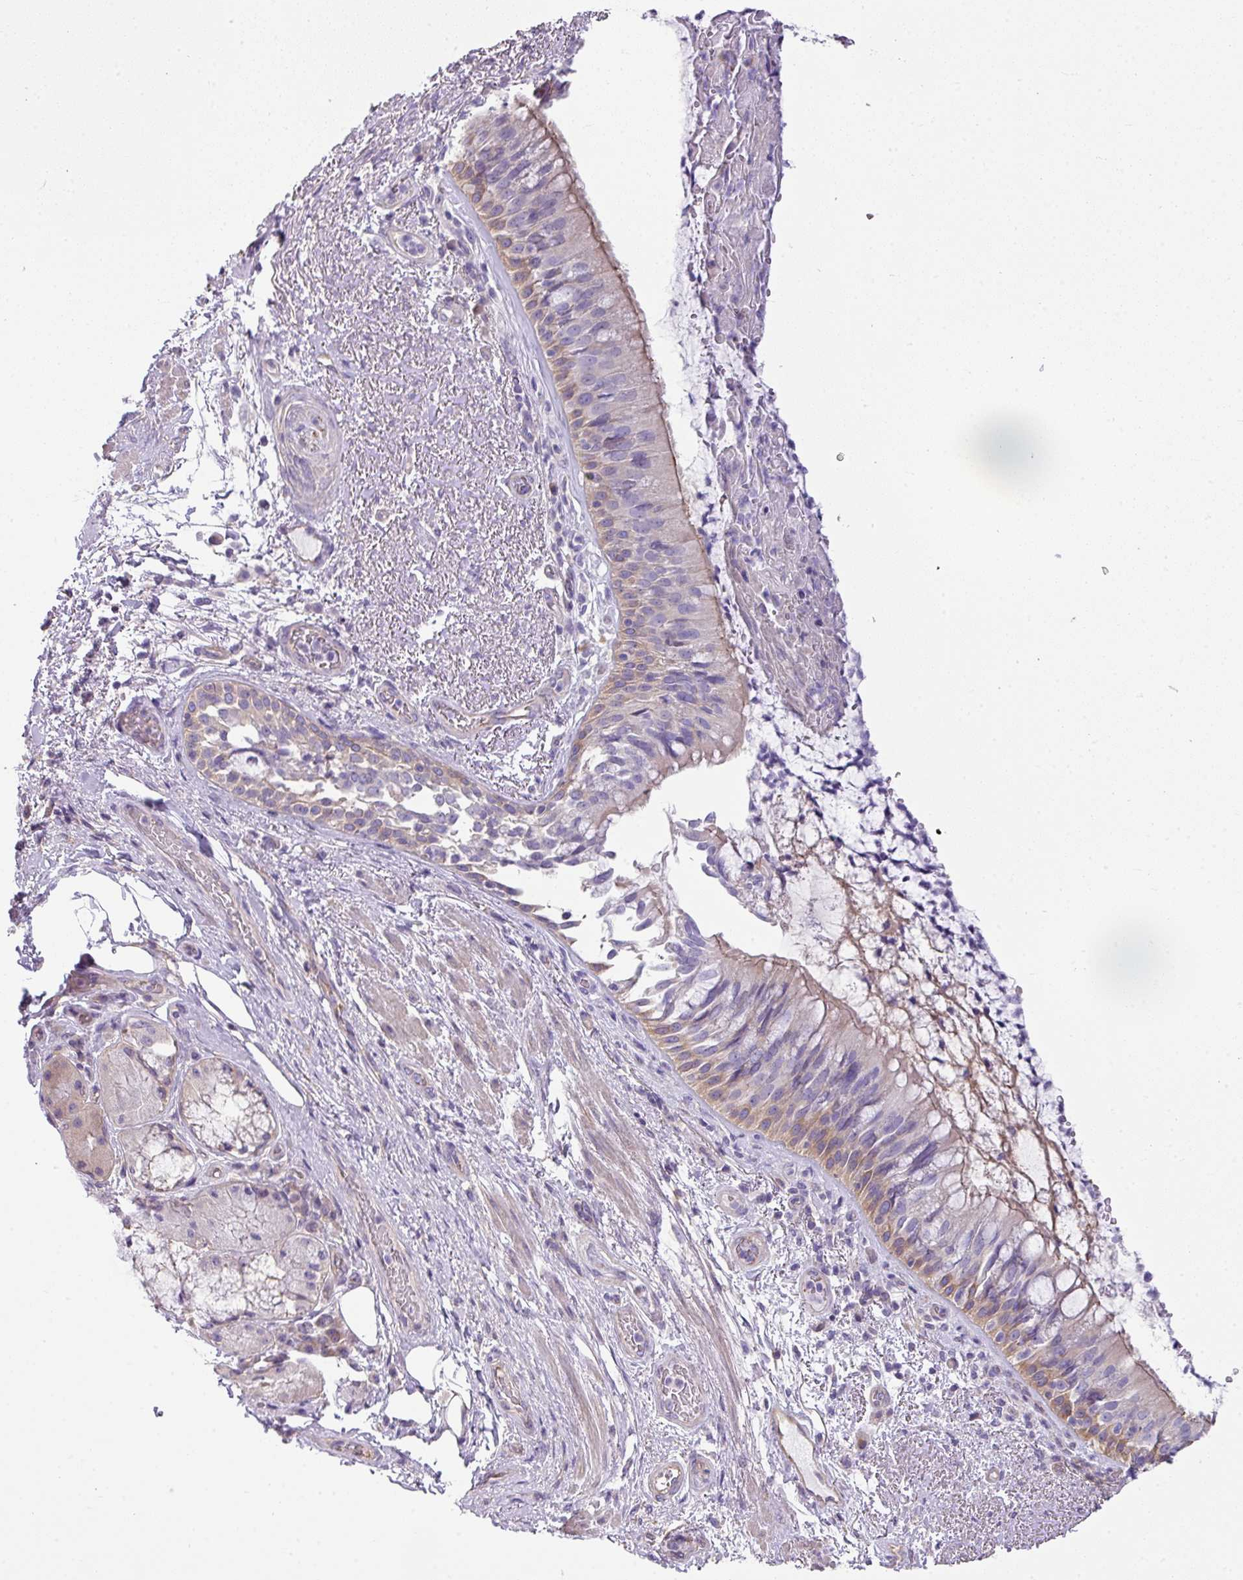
{"staining": {"intensity": "weak", "quantity": "25%-75%", "location": "cytoplasmic/membranous"}, "tissue": "bronchus", "cell_type": "Respiratory epithelial cells", "image_type": "normal", "snomed": [{"axis": "morphology", "description": "Normal tissue, NOS"}, {"axis": "topography", "description": "Cartilage tissue"}, {"axis": "topography", "description": "Bronchus"}], "caption": "Immunohistochemistry (DAB) staining of unremarkable human bronchus exhibits weak cytoplasmic/membranous protein positivity in about 25%-75% of respiratory epithelial cells.", "gene": "PALS2", "patient": {"sex": "male", "age": 63}}